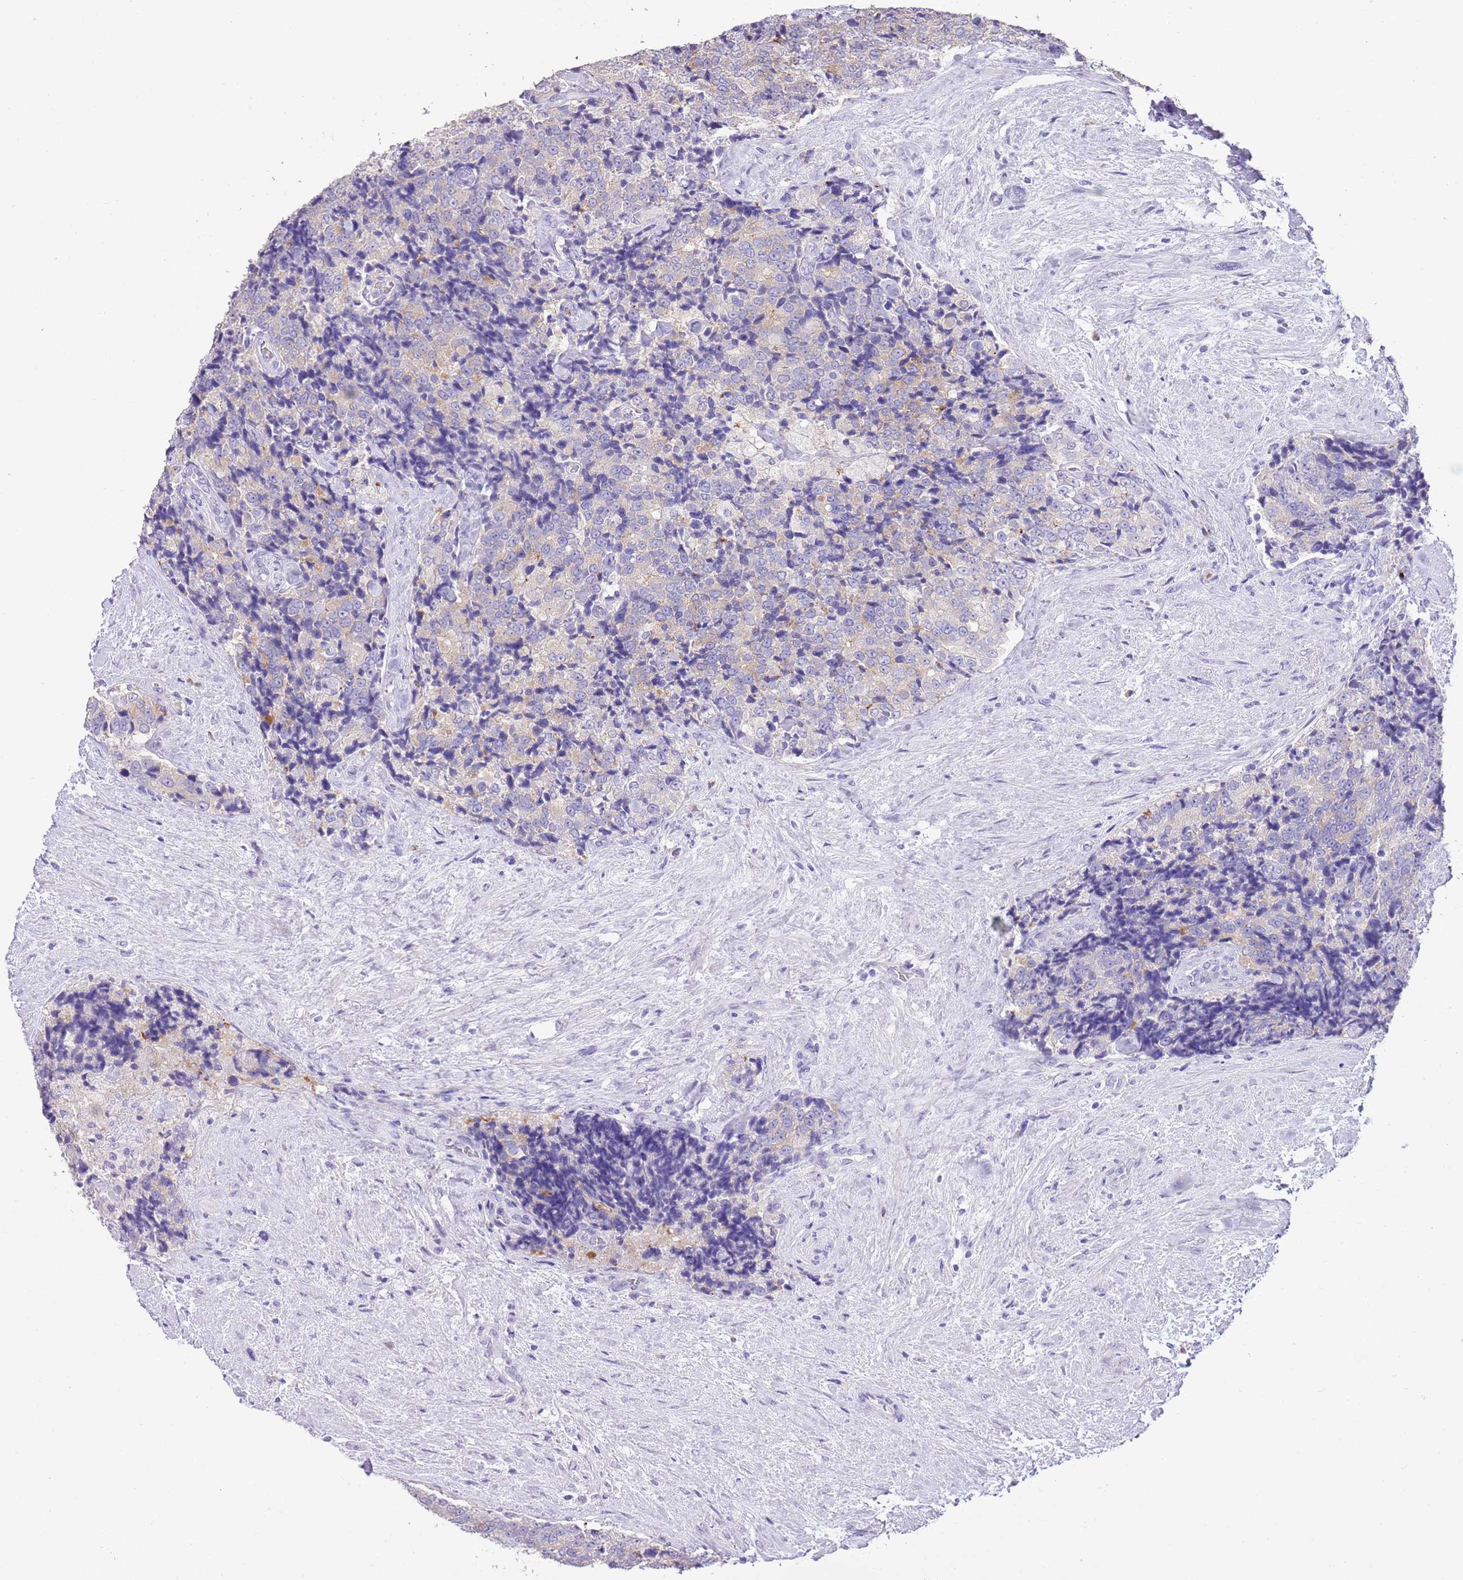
{"staining": {"intensity": "weak", "quantity": "<25%", "location": "cytoplasmic/membranous"}, "tissue": "prostate cancer", "cell_type": "Tumor cells", "image_type": "cancer", "snomed": [{"axis": "morphology", "description": "Adenocarcinoma, High grade"}, {"axis": "topography", "description": "Prostate"}], "caption": "Protein analysis of prostate cancer exhibits no significant positivity in tumor cells. The staining is performed using DAB (3,3'-diaminobenzidine) brown chromogen with nuclei counter-stained in using hematoxylin.", "gene": "CLEC2A", "patient": {"sex": "male", "age": 70}}